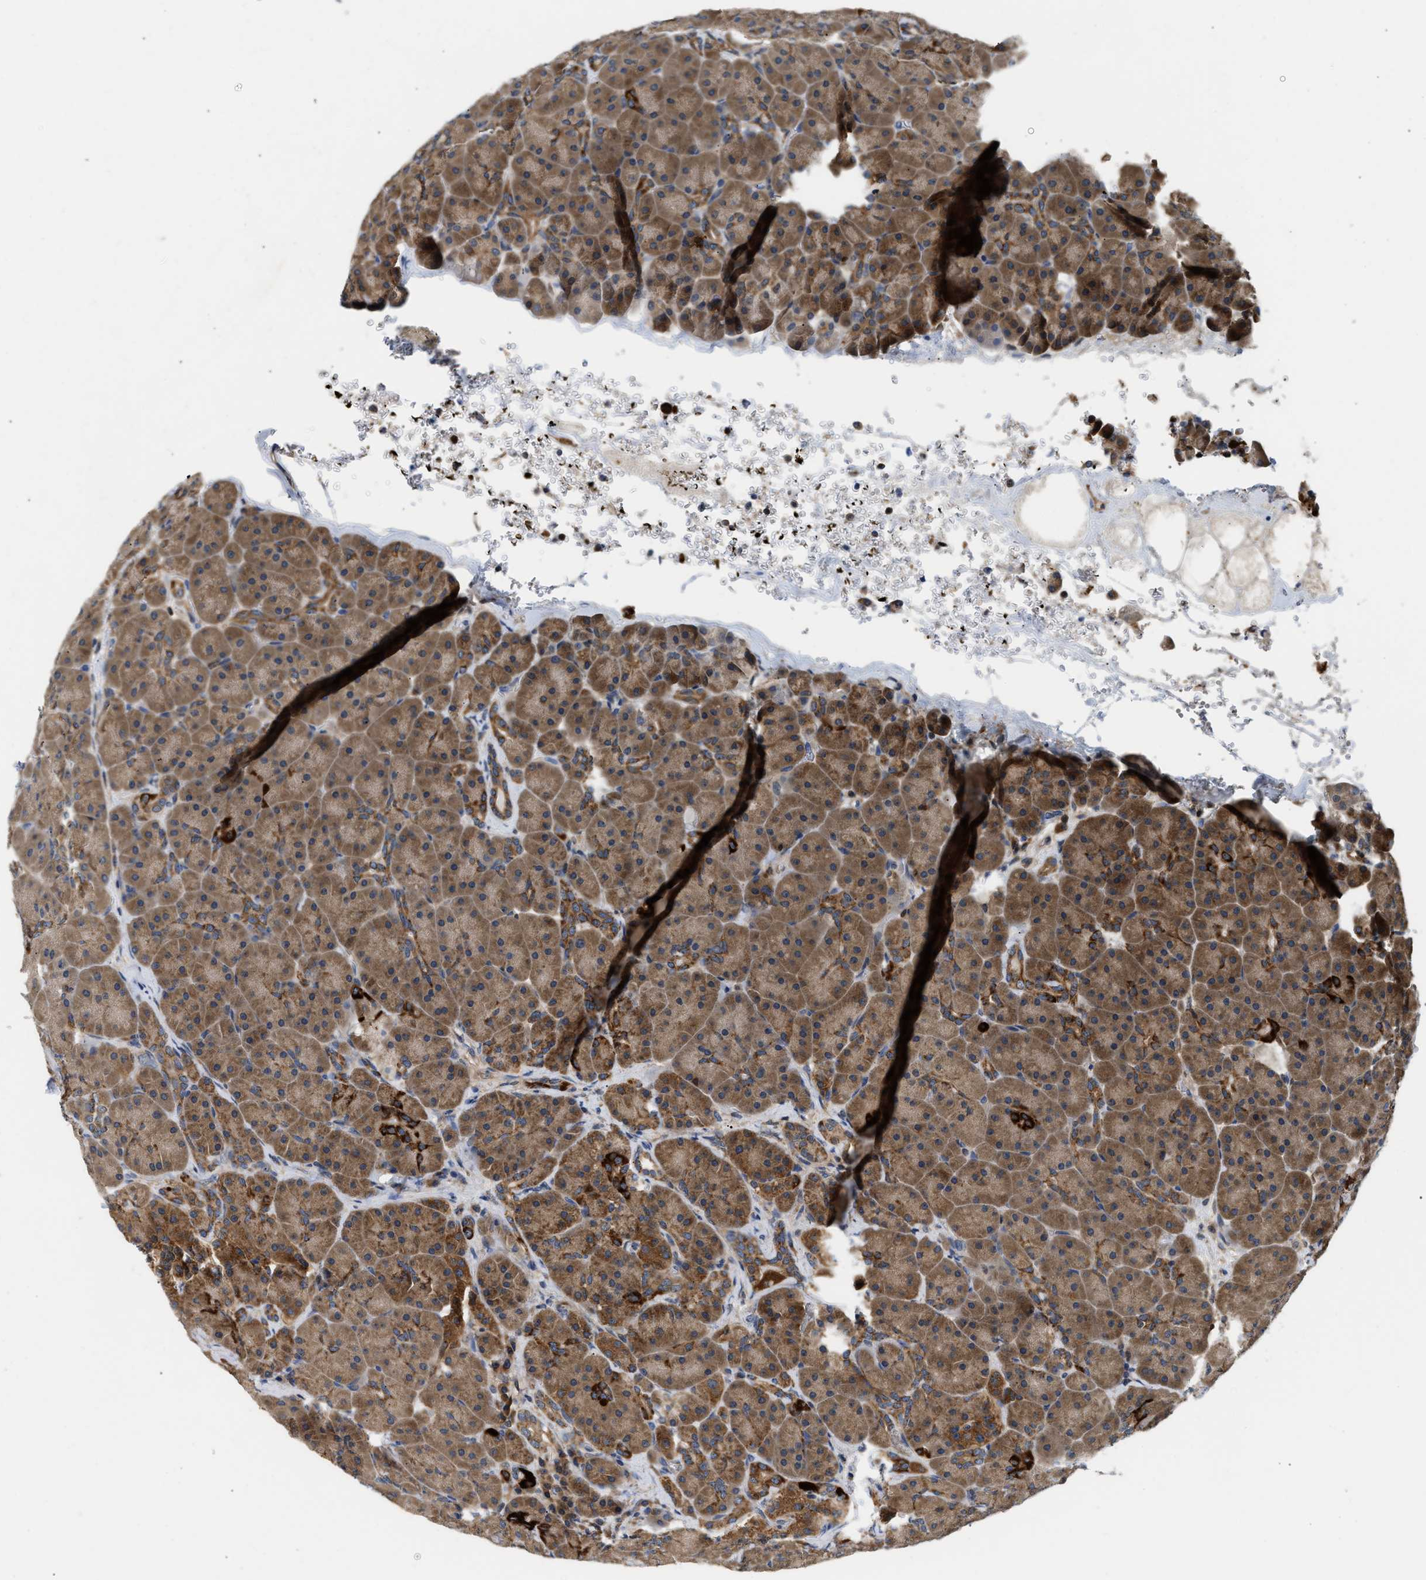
{"staining": {"intensity": "moderate", "quantity": ">75%", "location": "cytoplasmic/membranous"}, "tissue": "pancreas", "cell_type": "Exocrine glandular cells", "image_type": "normal", "snomed": [{"axis": "morphology", "description": "Normal tissue, NOS"}, {"axis": "topography", "description": "Pancreas"}], "caption": "A high-resolution image shows immunohistochemistry staining of normal pancreas, which displays moderate cytoplasmic/membranous staining in about >75% of exocrine glandular cells. The staining is performed using DAB brown chromogen to label protein expression. The nuclei are counter-stained blue using hematoxylin.", "gene": "CCM2", "patient": {"sex": "male", "age": 66}}